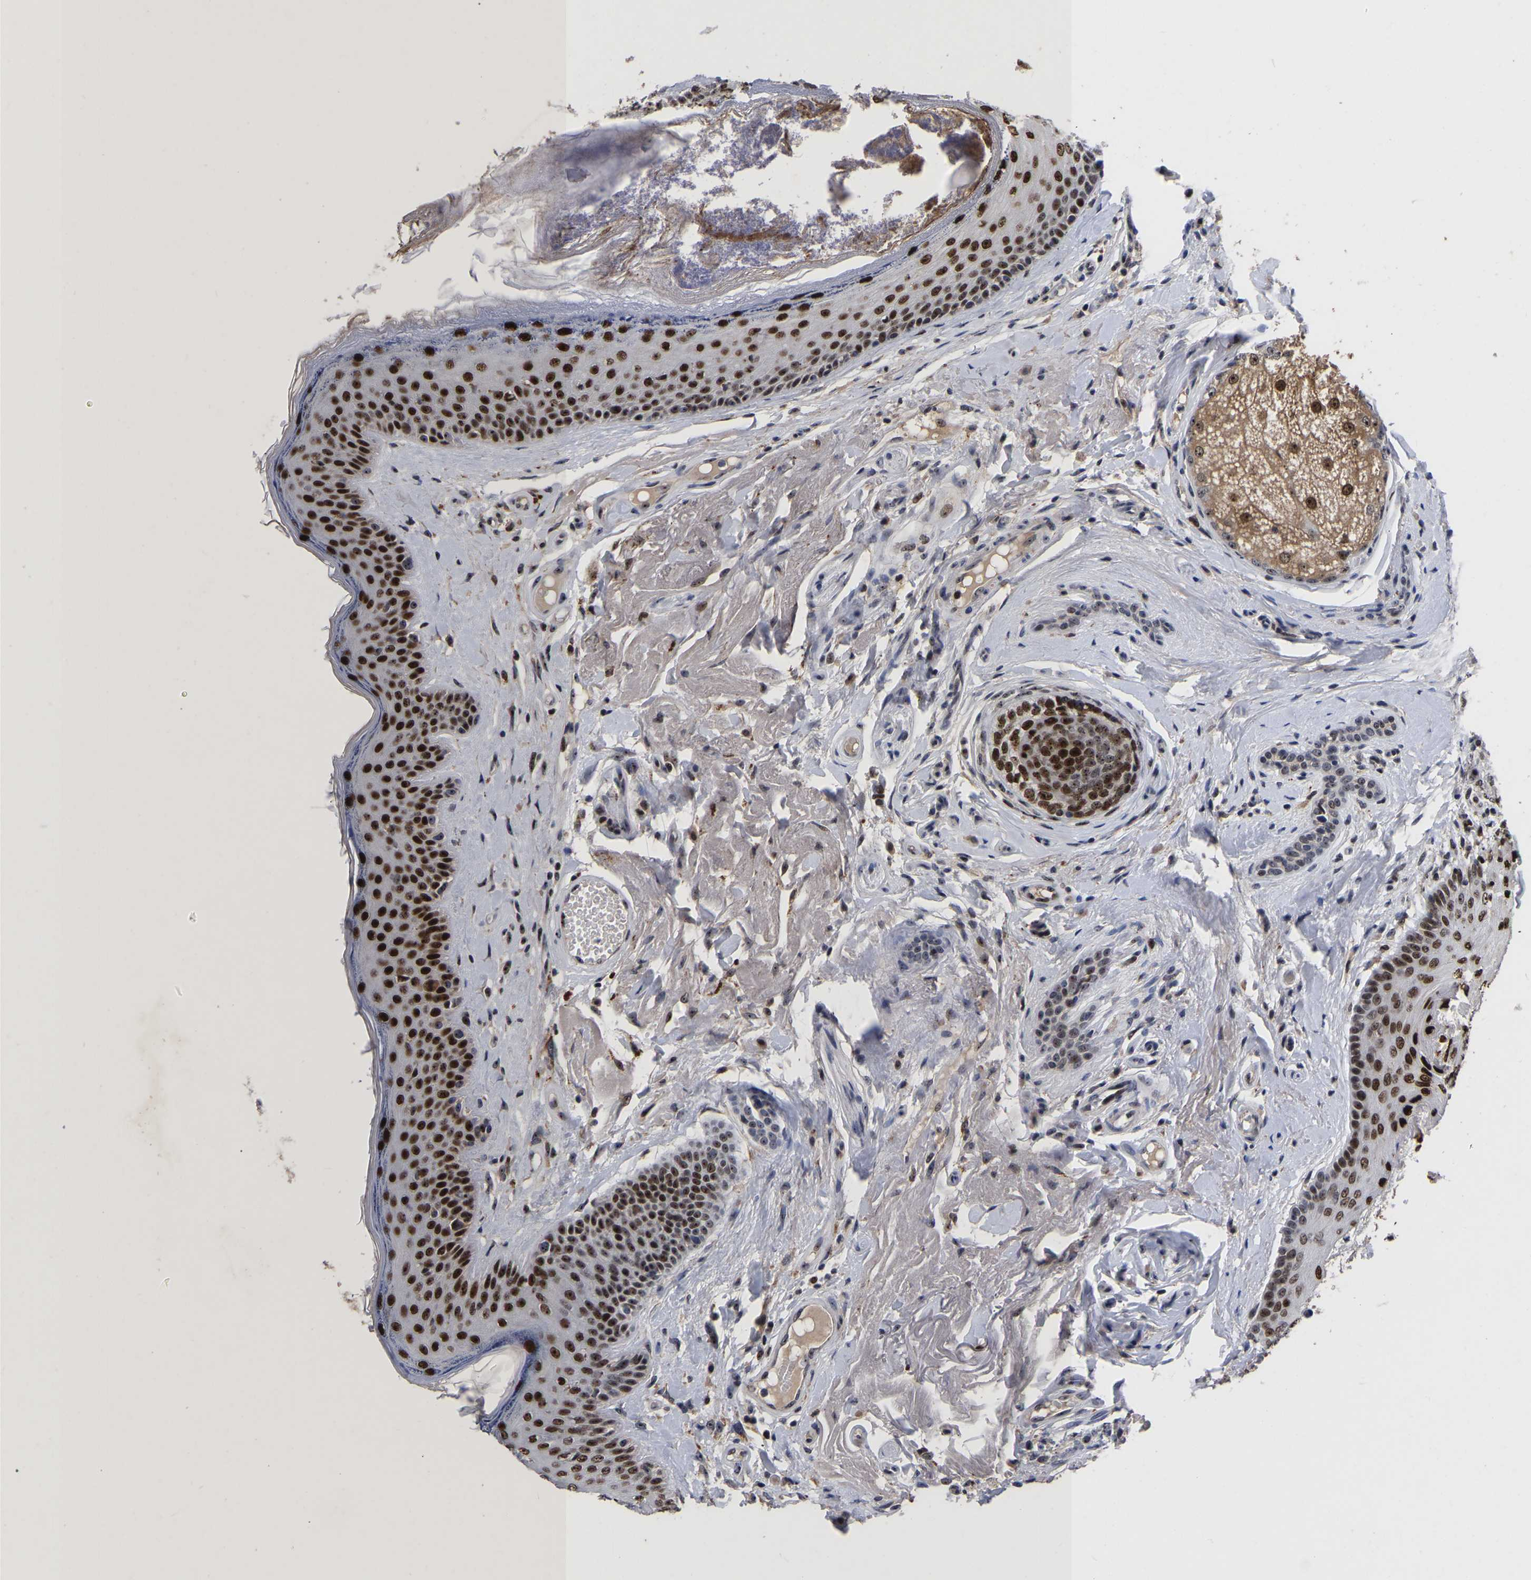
{"staining": {"intensity": "strong", "quantity": ">75%", "location": "nuclear"}, "tissue": "oral mucosa", "cell_type": "Squamous epithelial cells", "image_type": "normal", "snomed": [{"axis": "morphology", "description": "Normal tissue, NOS"}, {"axis": "topography", "description": "Skin"}, {"axis": "topography", "description": "Oral tissue"}], "caption": "An image of oral mucosa stained for a protein shows strong nuclear brown staining in squamous epithelial cells.", "gene": "JUNB", "patient": {"sex": "male", "age": 84}}